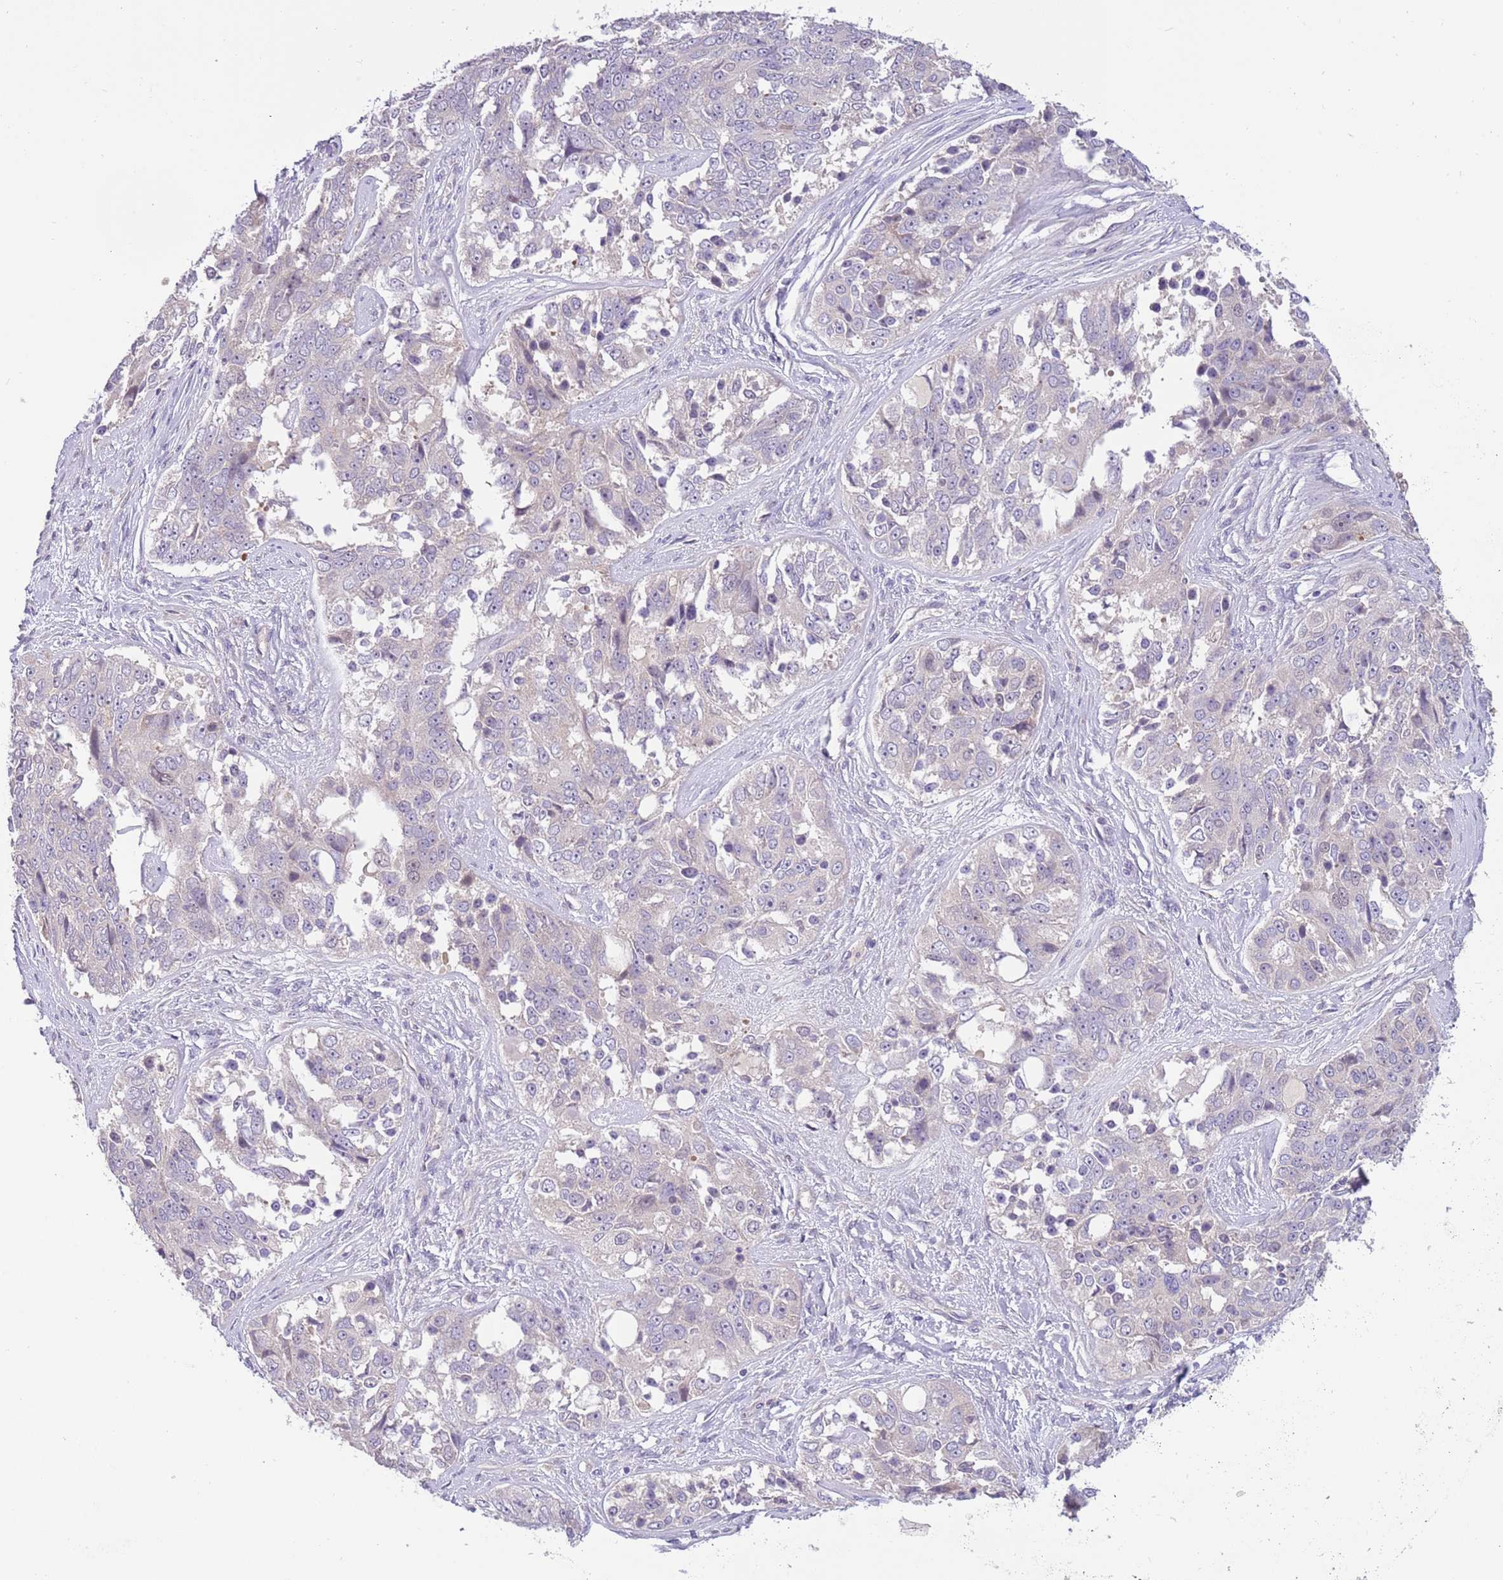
{"staining": {"intensity": "negative", "quantity": "none", "location": "none"}, "tissue": "ovarian cancer", "cell_type": "Tumor cells", "image_type": "cancer", "snomed": [{"axis": "morphology", "description": "Carcinoma, endometroid"}, {"axis": "topography", "description": "Ovary"}], "caption": "The photomicrograph demonstrates no significant expression in tumor cells of ovarian cancer (endometroid carcinoma). (IHC, brightfield microscopy, high magnification).", "gene": "CABYR", "patient": {"sex": "female", "age": 51}}